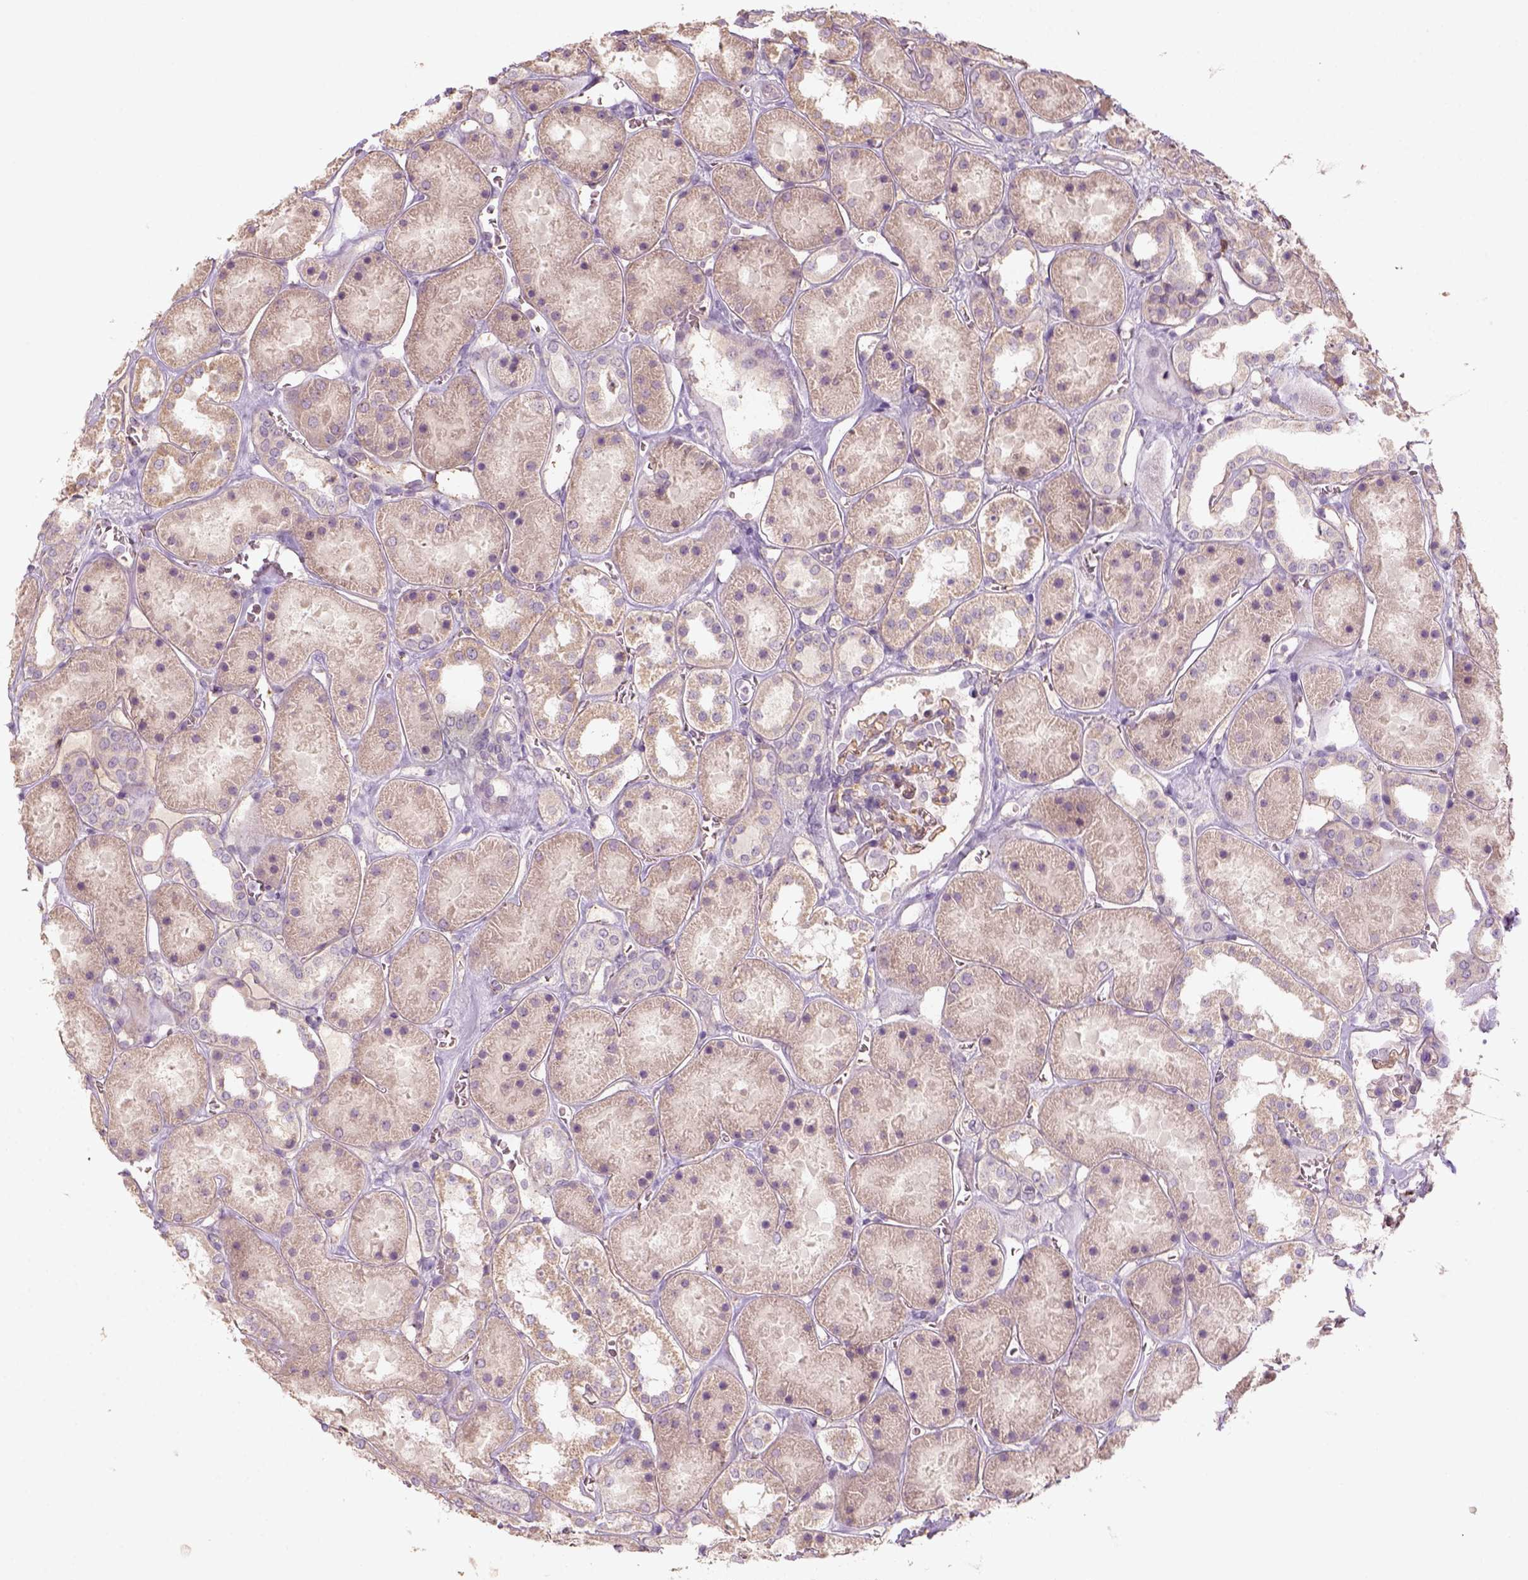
{"staining": {"intensity": "moderate", "quantity": "<25%", "location": "cytoplasmic/membranous"}, "tissue": "kidney", "cell_type": "Cells in glomeruli", "image_type": "normal", "snomed": [{"axis": "morphology", "description": "Normal tissue, NOS"}, {"axis": "topography", "description": "Kidney"}], "caption": "High-magnification brightfield microscopy of benign kidney stained with DAB (3,3'-diaminobenzidine) (brown) and counterstained with hematoxylin (blue). cells in glomeruli exhibit moderate cytoplasmic/membranous positivity is seen in approximately<25% of cells.", "gene": "AQP9", "patient": {"sex": "female", "age": 41}}